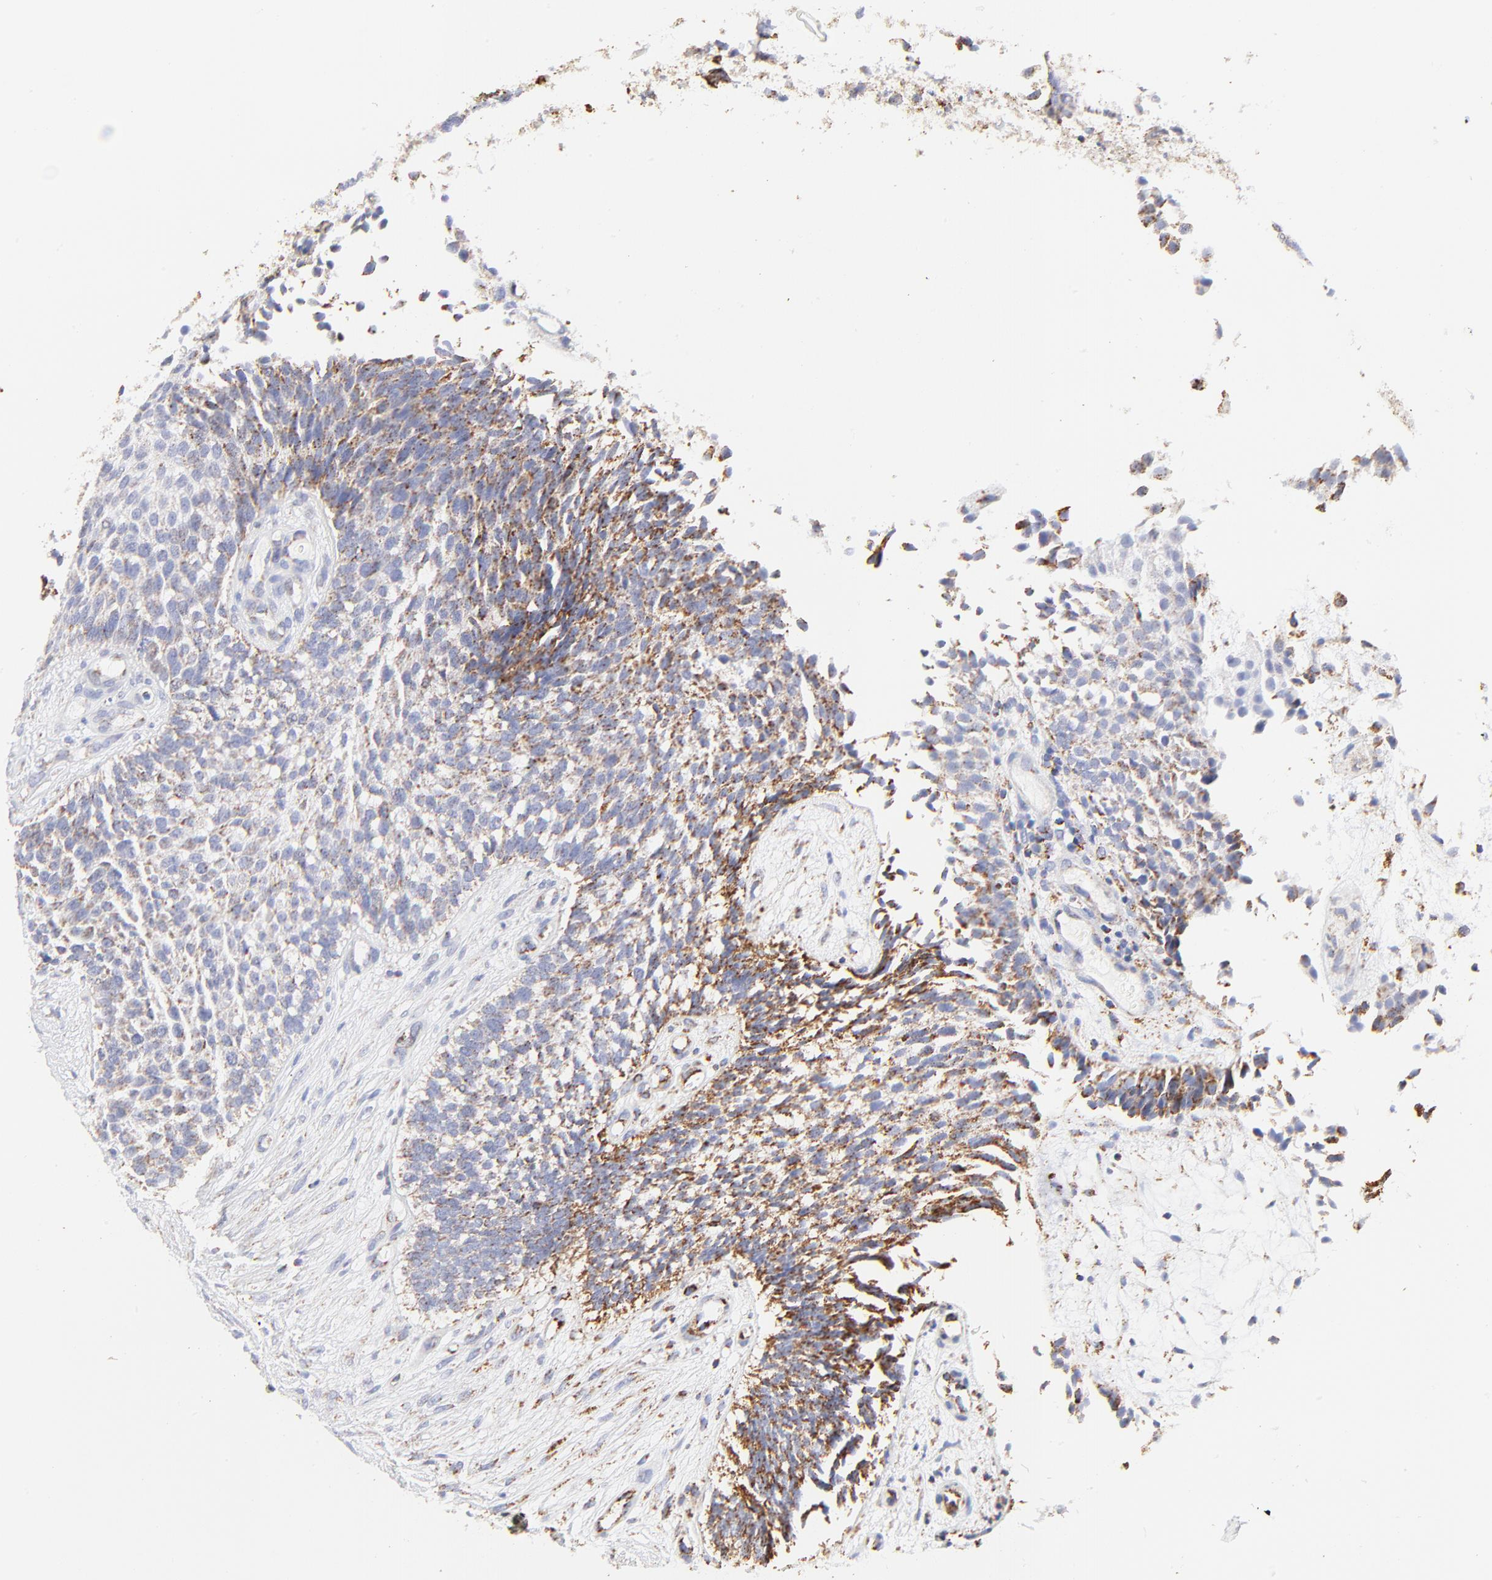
{"staining": {"intensity": "moderate", "quantity": ">75%", "location": "cytoplasmic/membranous"}, "tissue": "urothelial cancer", "cell_type": "Tumor cells", "image_type": "cancer", "snomed": [{"axis": "morphology", "description": "Urothelial carcinoma, Low grade"}, {"axis": "topography", "description": "Urinary bladder"}], "caption": "Tumor cells reveal medium levels of moderate cytoplasmic/membranous staining in about >75% of cells in urothelial cancer.", "gene": "COX4I1", "patient": {"sex": "male", "age": 84}}